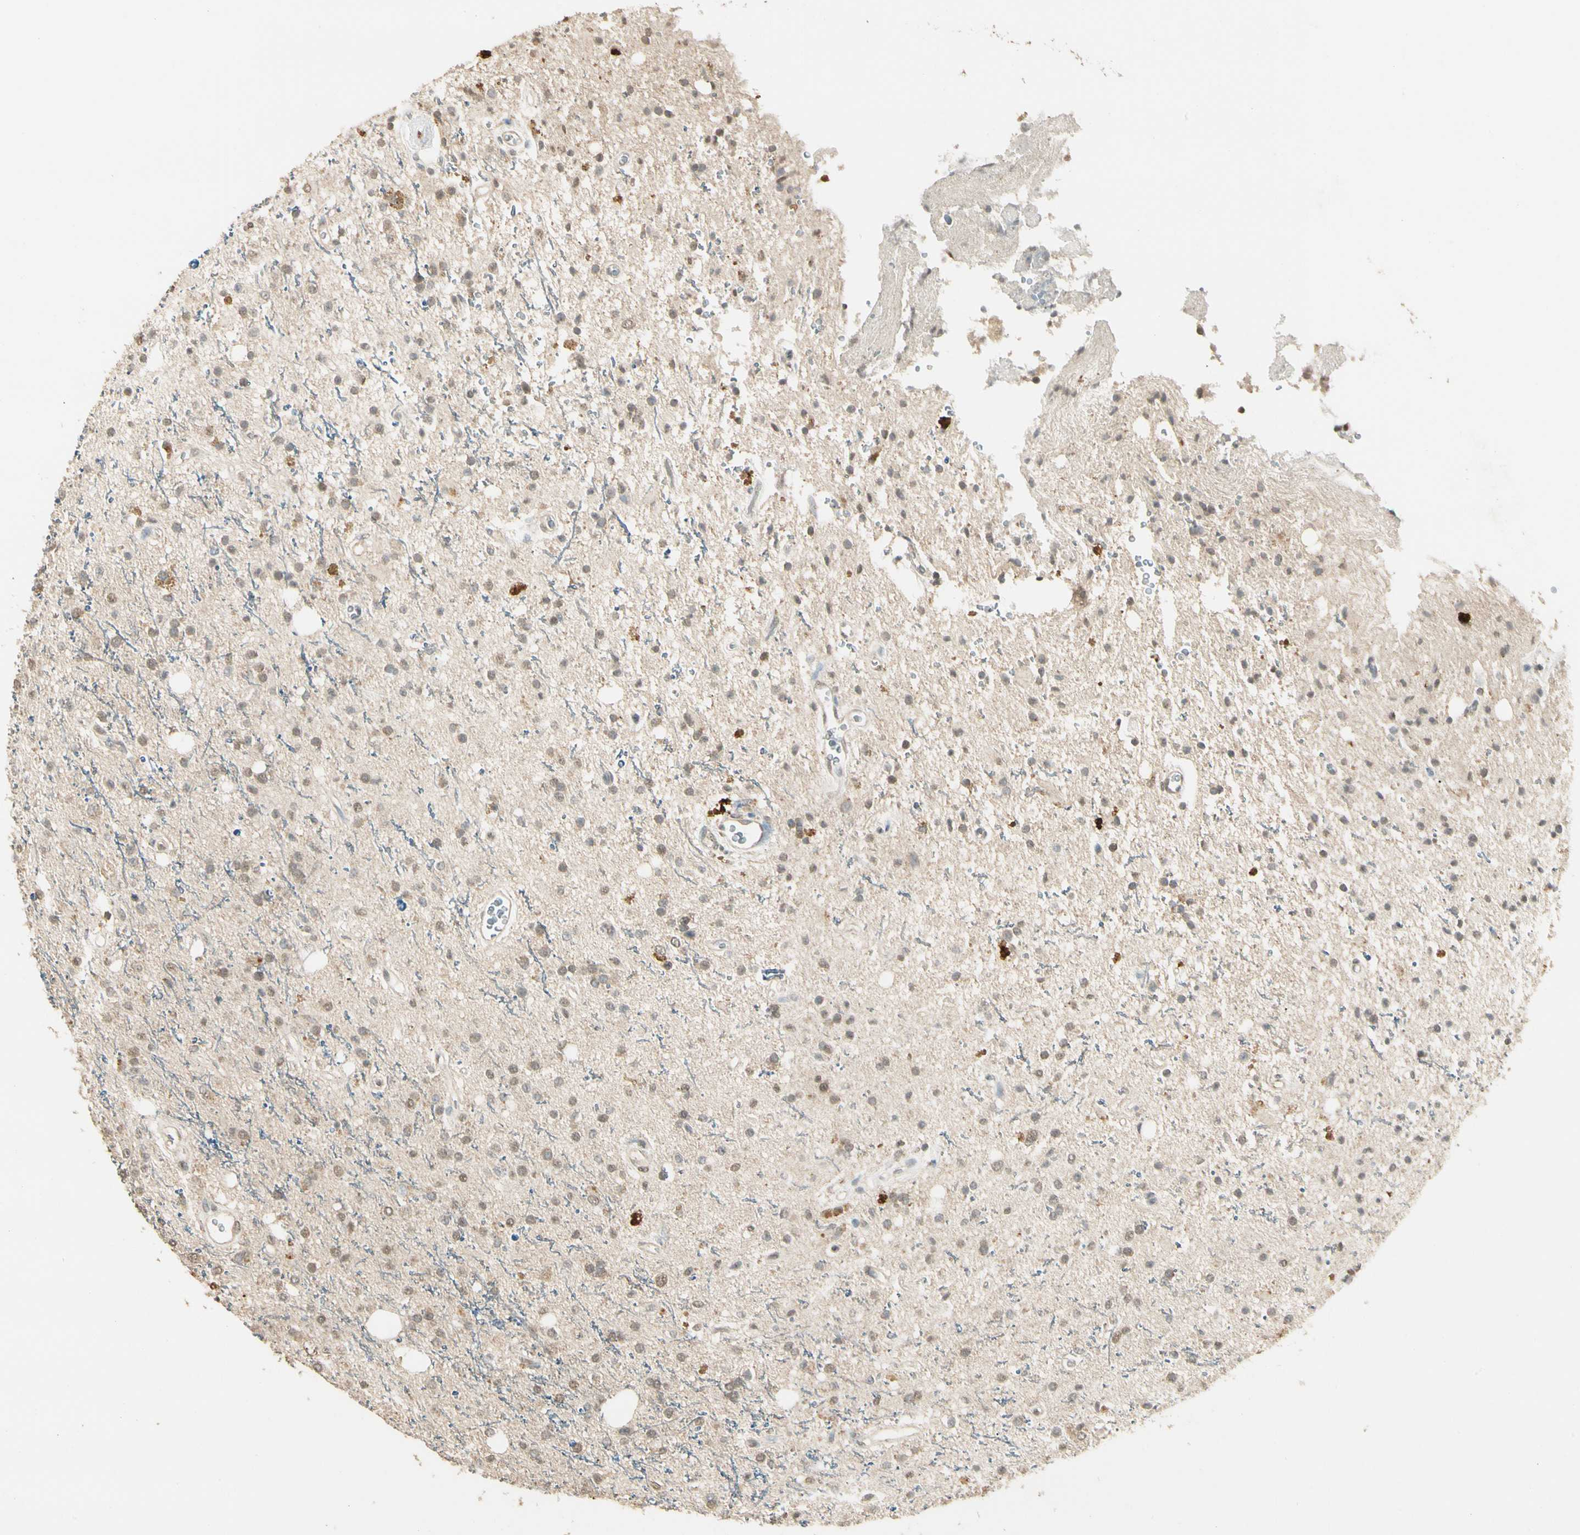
{"staining": {"intensity": "weak", "quantity": "25%-75%", "location": "nuclear"}, "tissue": "glioma", "cell_type": "Tumor cells", "image_type": "cancer", "snomed": [{"axis": "morphology", "description": "Glioma, malignant, High grade"}, {"axis": "topography", "description": "Brain"}], "caption": "Malignant high-grade glioma tissue displays weak nuclear positivity in about 25%-75% of tumor cells, visualized by immunohistochemistry.", "gene": "SGCA", "patient": {"sex": "male", "age": 47}}